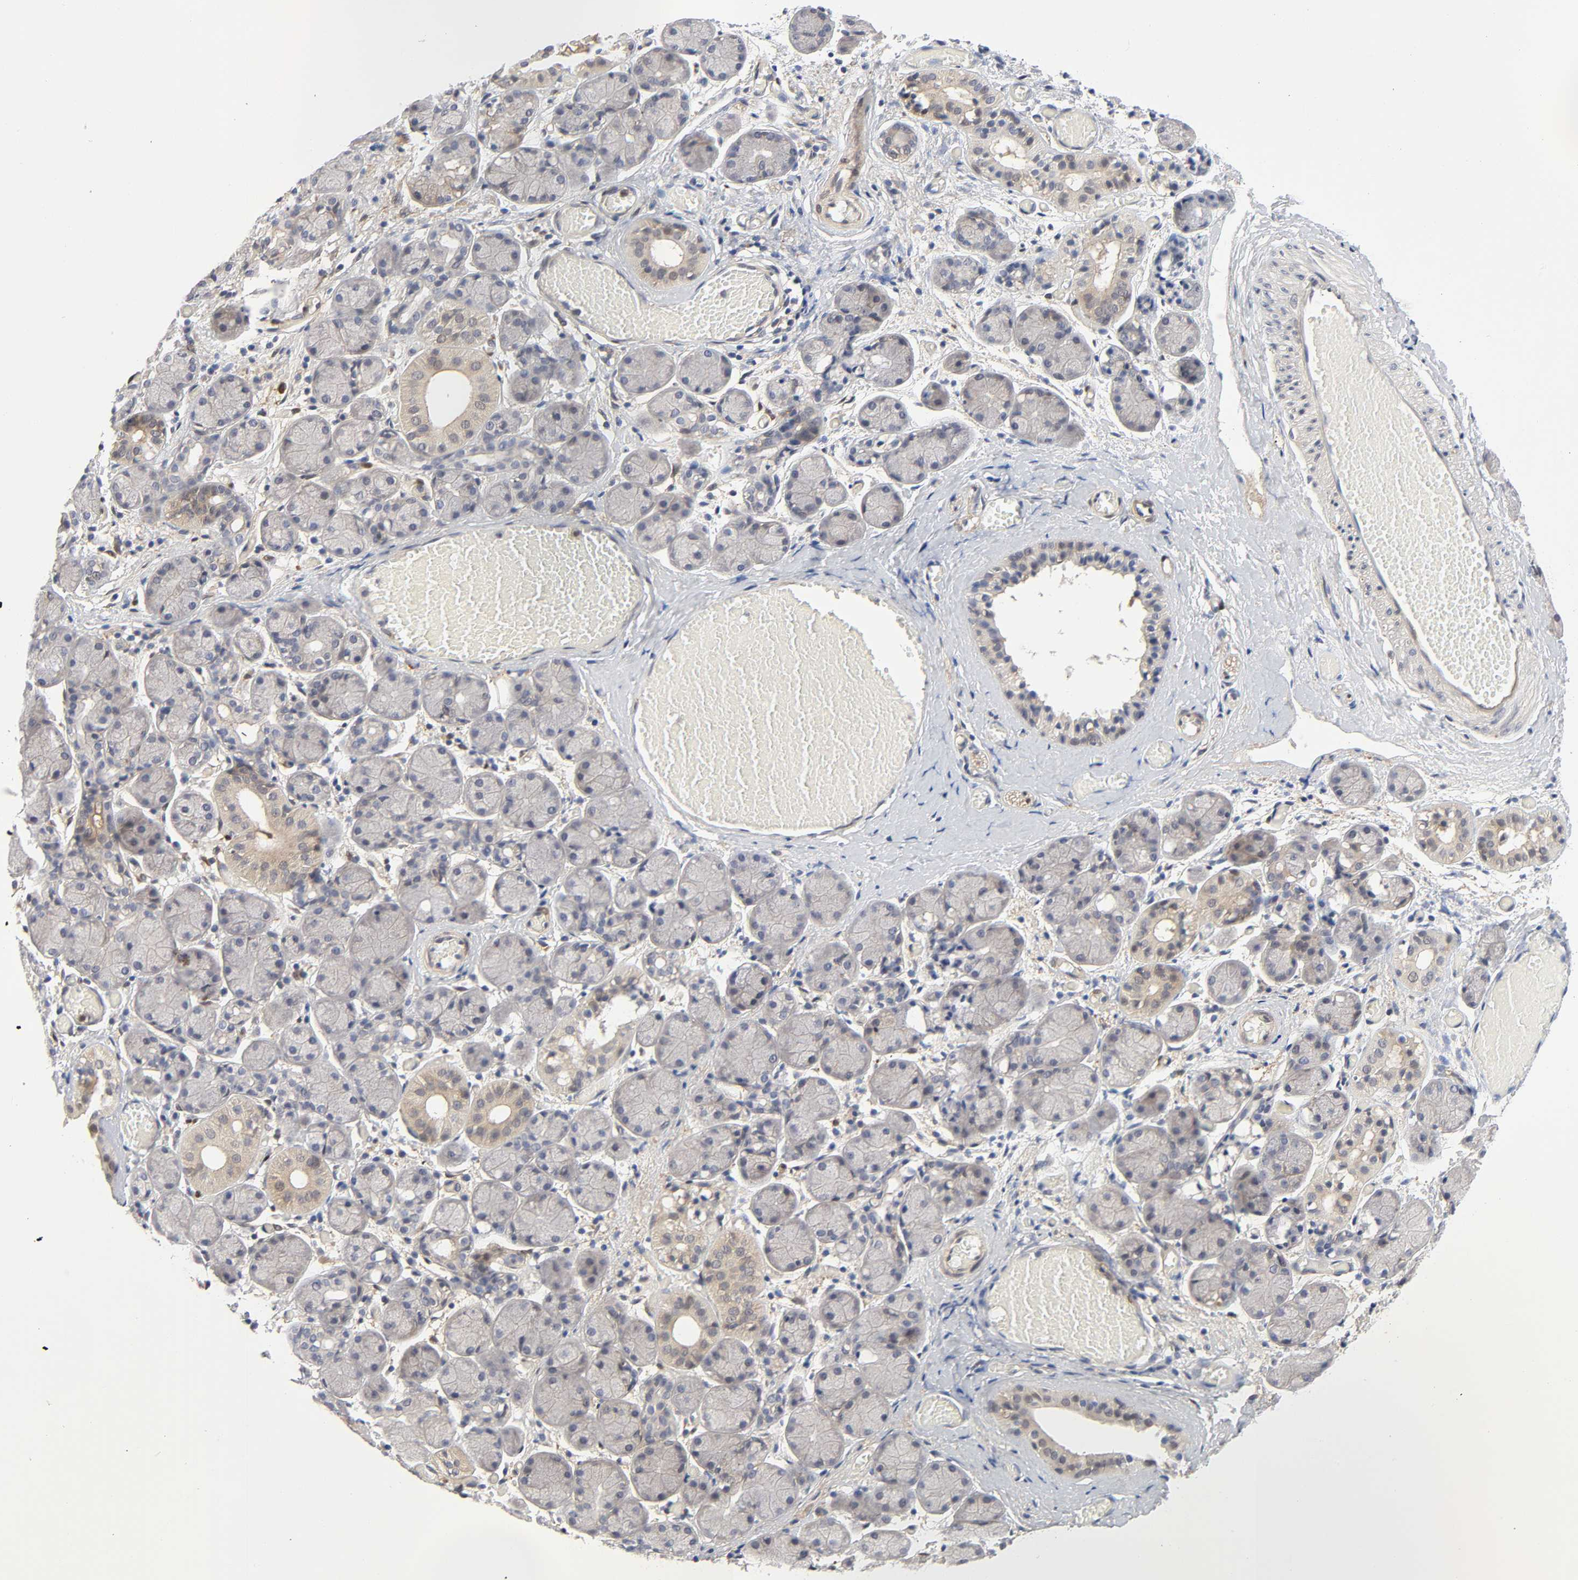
{"staining": {"intensity": "negative", "quantity": "none", "location": "none"}, "tissue": "salivary gland", "cell_type": "Glandular cells", "image_type": "normal", "snomed": [{"axis": "morphology", "description": "Normal tissue, NOS"}, {"axis": "topography", "description": "Salivary gland"}], "caption": "Immunohistochemistry image of unremarkable salivary gland stained for a protein (brown), which displays no expression in glandular cells.", "gene": "PTEN", "patient": {"sex": "female", "age": 24}}